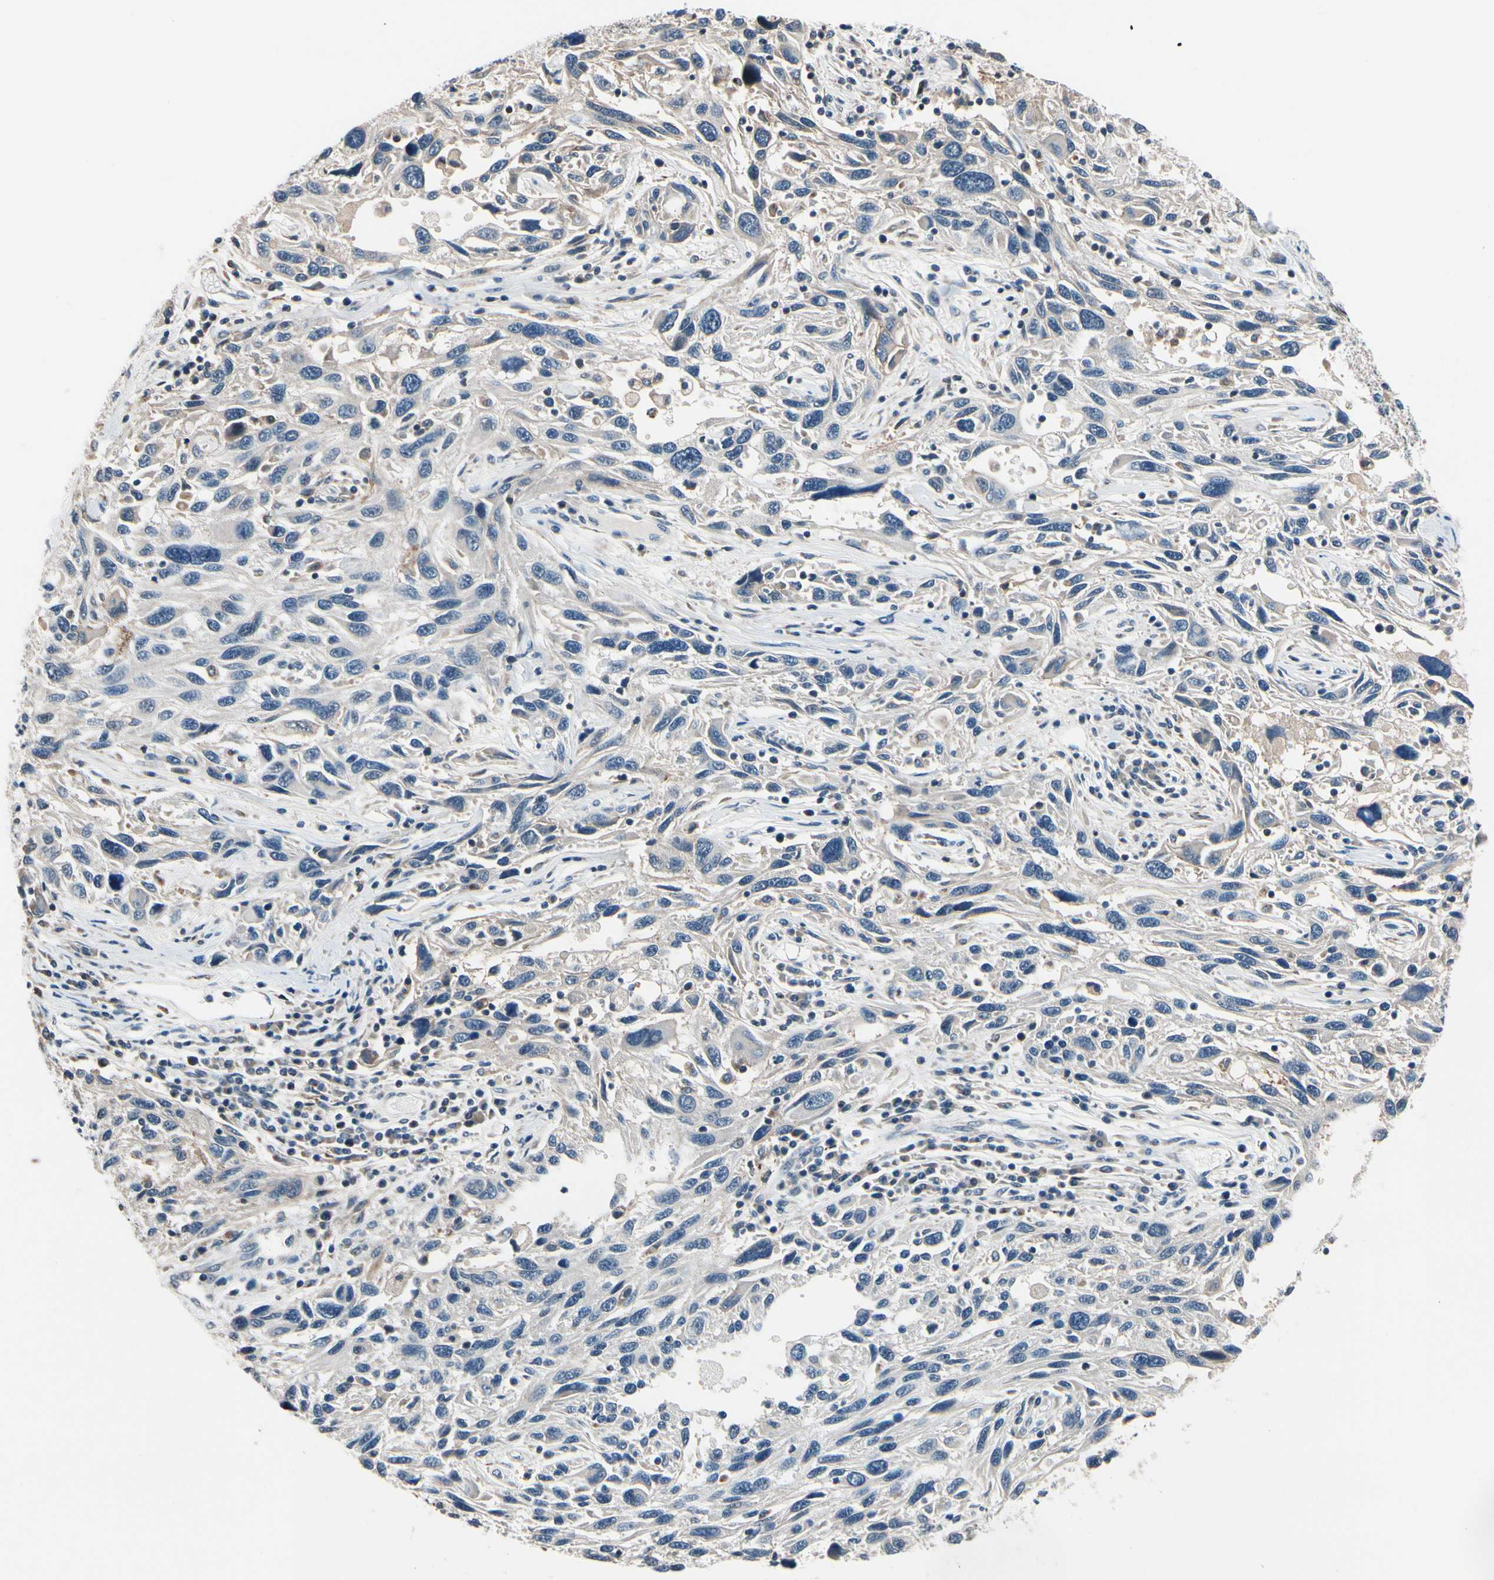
{"staining": {"intensity": "negative", "quantity": "none", "location": "none"}, "tissue": "melanoma", "cell_type": "Tumor cells", "image_type": "cancer", "snomed": [{"axis": "morphology", "description": "Malignant melanoma, NOS"}, {"axis": "topography", "description": "Skin"}], "caption": "DAB (3,3'-diaminobenzidine) immunohistochemical staining of malignant melanoma shows no significant expression in tumor cells. (Stains: DAB immunohistochemistry with hematoxylin counter stain, Microscopy: brightfield microscopy at high magnification).", "gene": "TMEM176A", "patient": {"sex": "male", "age": 53}}